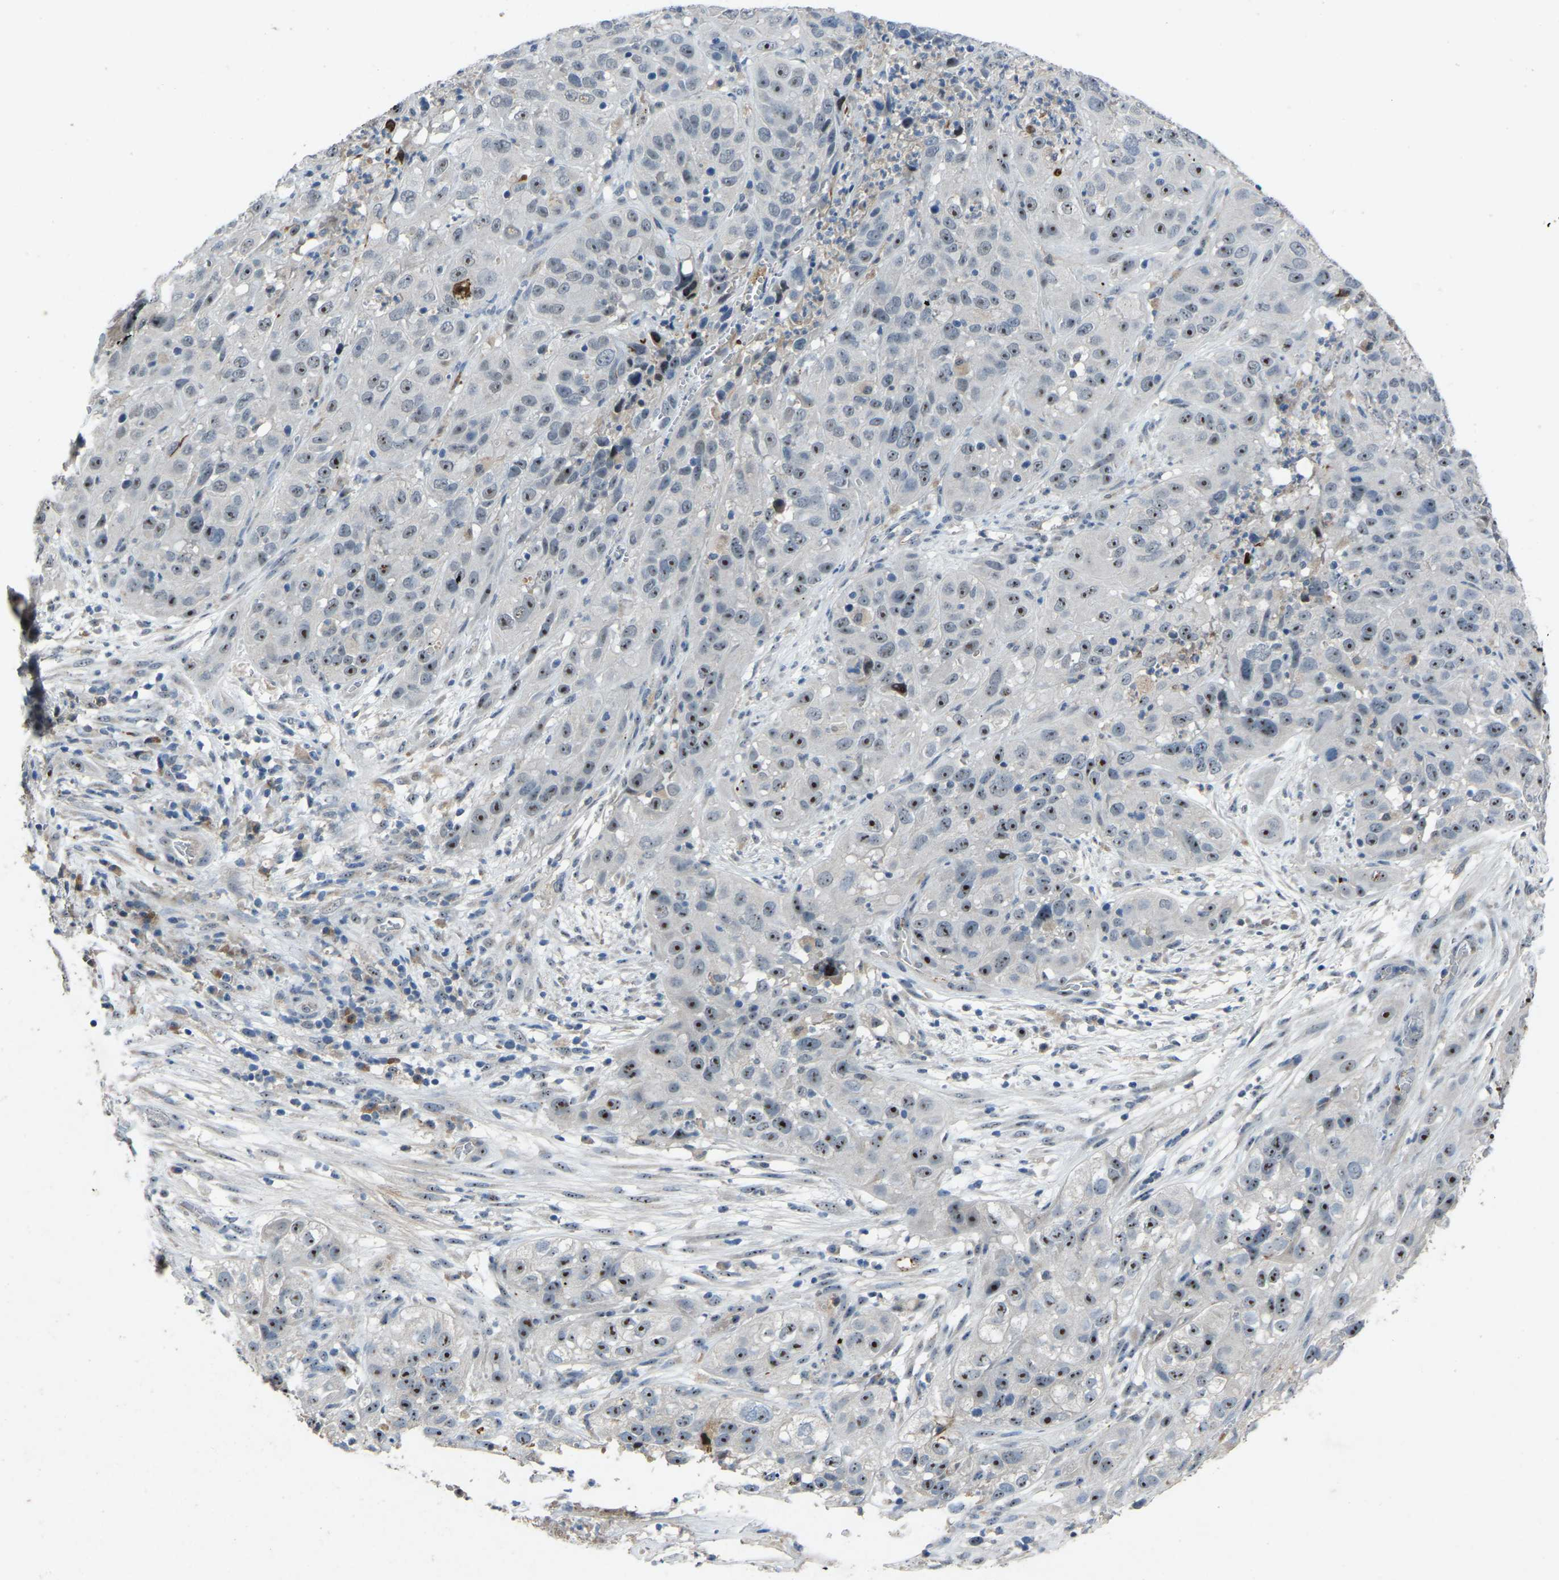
{"staining": {"intensity": "moderate", "quantity": "25%-75%", "location": "nuclear"}, "tissue": "cervical cancer", "cell_type": "Tumor cells", "image_type": "cancer", "snomed": [{"axis": "morphology", "description": "Squamous cell carcinoma, NOS"}, {"axis": "topography", "description": "Cervix"}], "caption": "DAB immunohistochemical staining of human cervical squamous cell carcinoma reveals moderate nuclear protein staining in about 25%-75% of tumor cells.", "gene": "FHIT", "patient": {"sex": "female", "age": 32}}